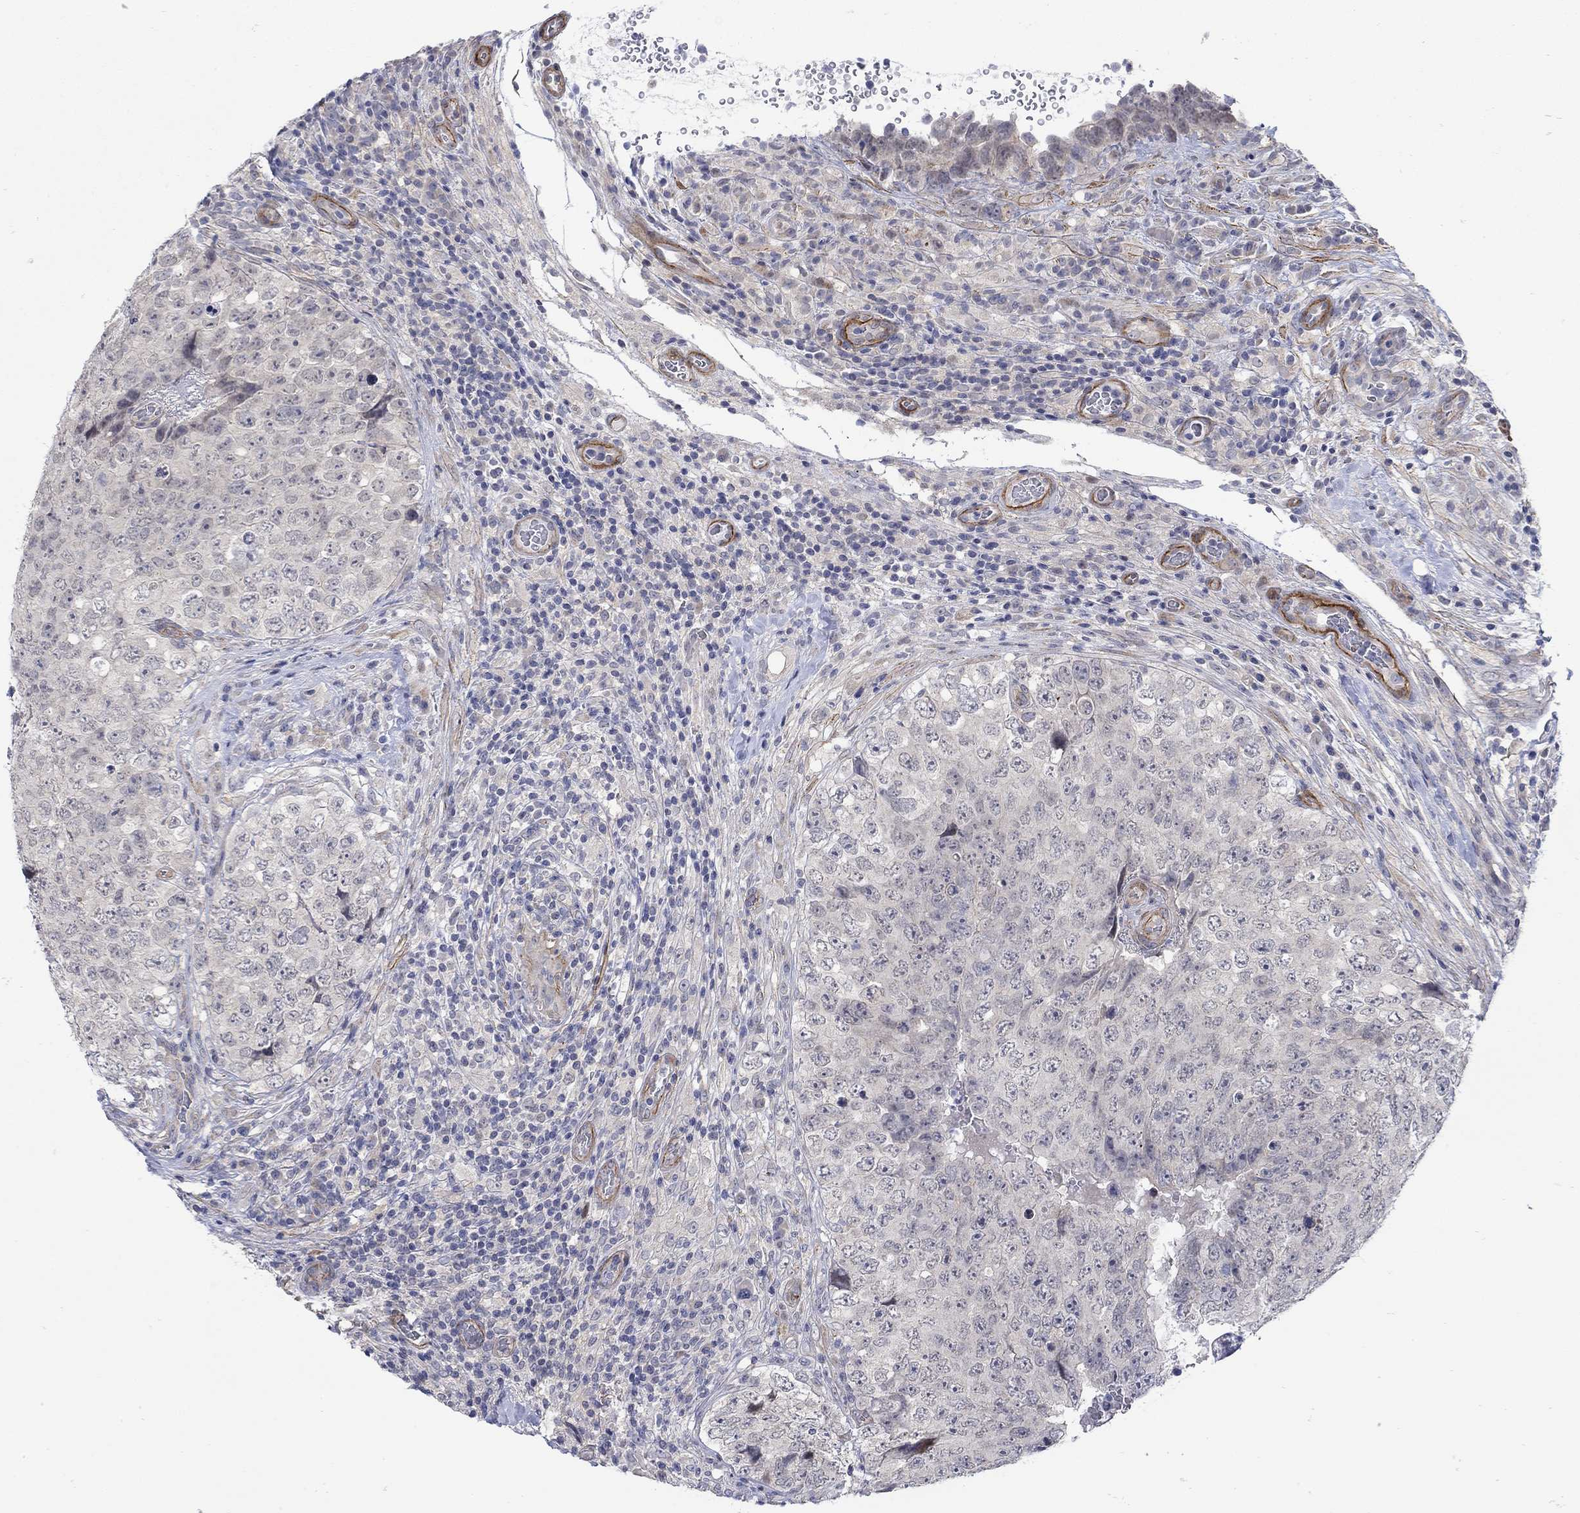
{"staining": {"intensity": "negative", "quantity": "none", "location": "none"}, "tissue": "testis cancer", "cell_type": "Tumor cells", "image_type": "cancer", "snomed": [{"axis": "morphology", "description": "Seminoma, NOS"}, {"axis": "topography", "description": "Testis"}], "caption": "Human testis cancer stained for a protein using IHC displays no positivity in tumor cells.", "gene": "SCN7A", "patient": {"sex": "male", "age": 34}}